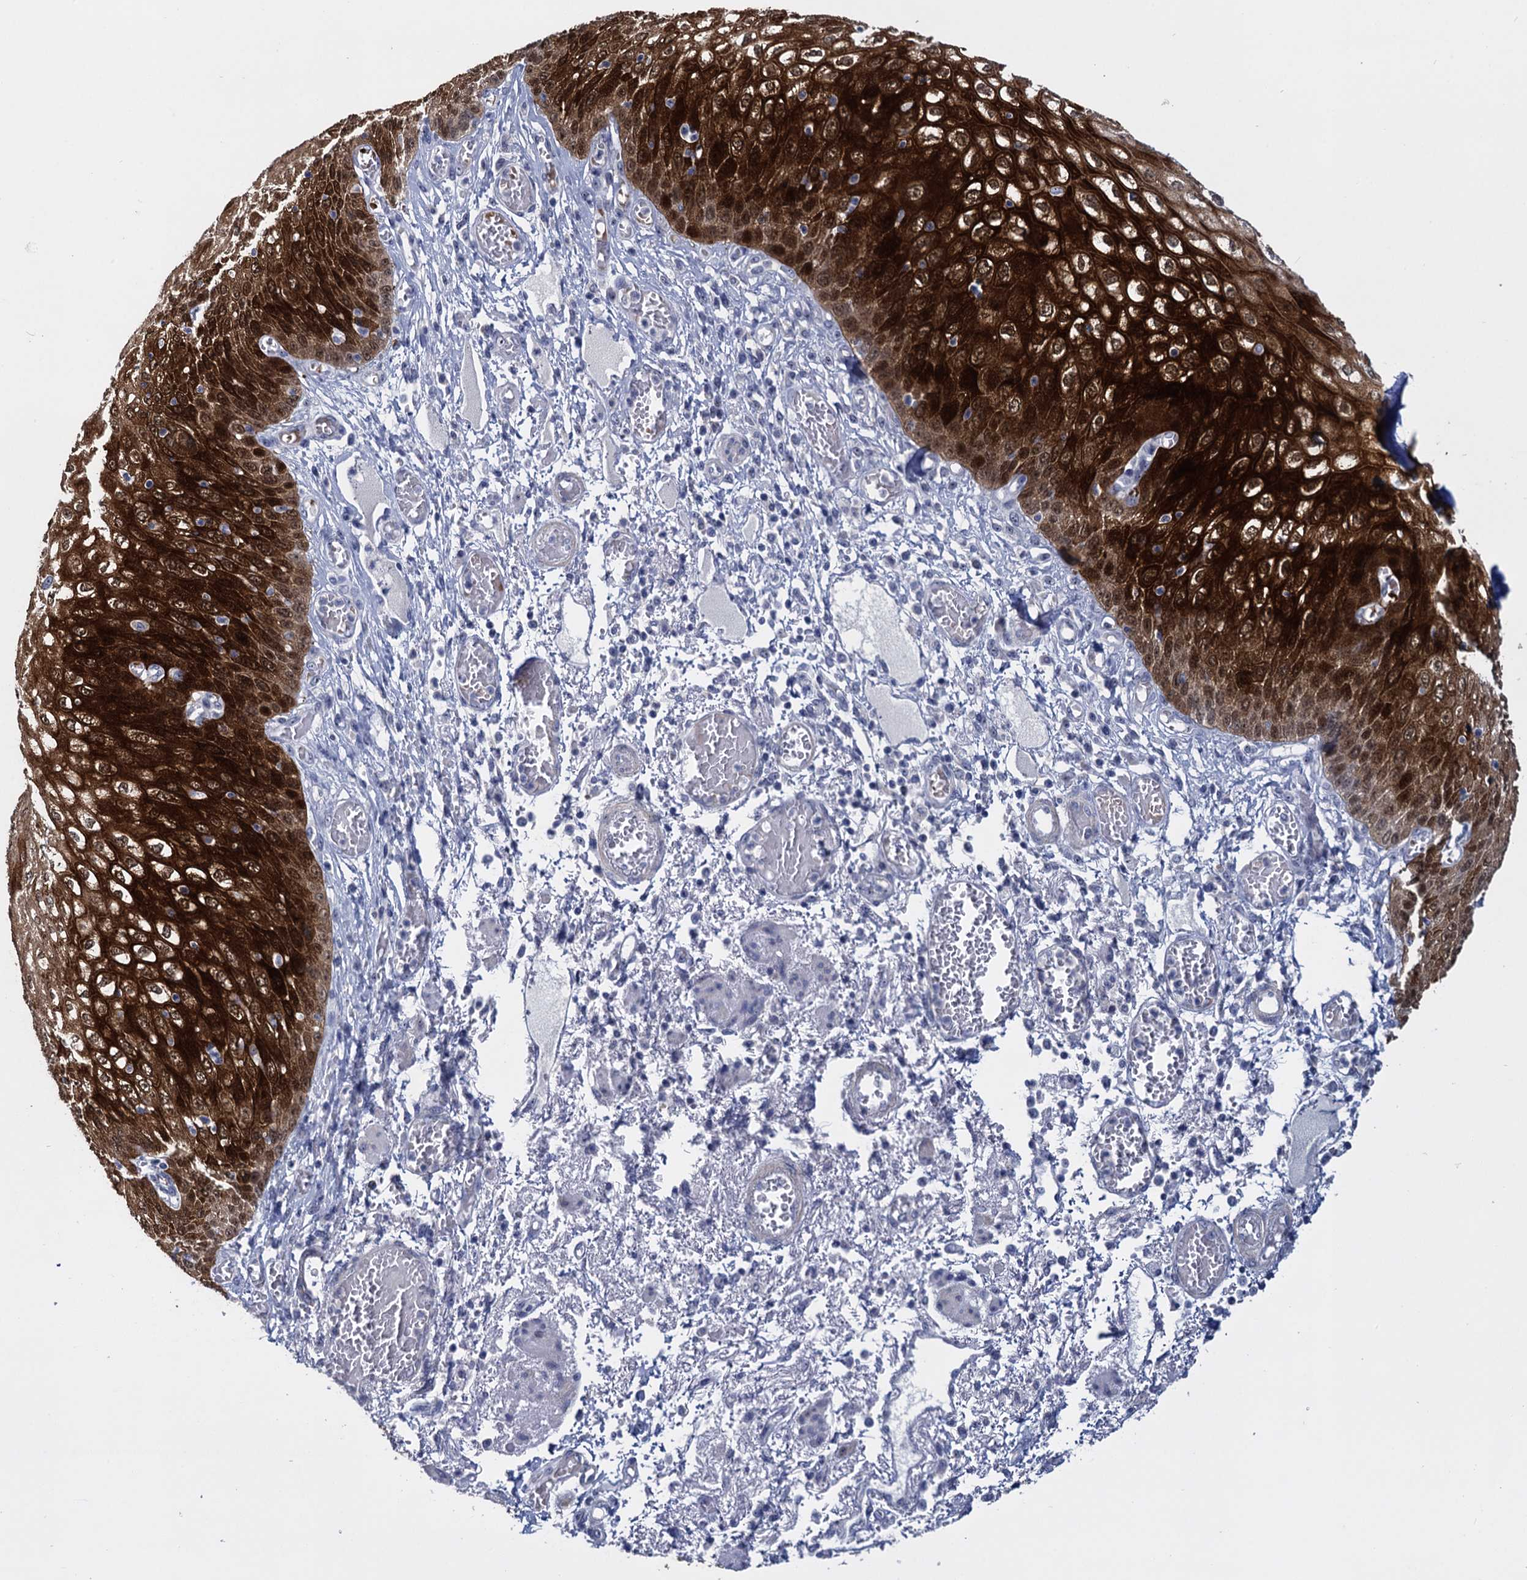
{"staining": {"intensity": "strong", "quantity": ">75%", "location": "cytoplasmic/membranous,nuclear"}, "tissue": "esophagus", "cell_type": "Squamous epithelial cells", "image_type": "normal", "snomed": [{"axis": "morphology", "description": "Normal tissue, NOS"}, {"axis": "topography", "description": "Esophagus"}], "caption": "IHC staining of benign esophagus, which exhibits high levels of strong cytoplasmic/membranous,nuclear positivity in about >75% of squamous epithelial cells indicating strong cytoplasmic/membranous,nuclear protein staining. The staining was performed using DAB (3,3'-diaminobenzidine) (brown) for protein detection and nuclei were counterstained in hematoxylin (blue).", "gene": "SFN", "patient": {"sex": "male", "age": 81}}